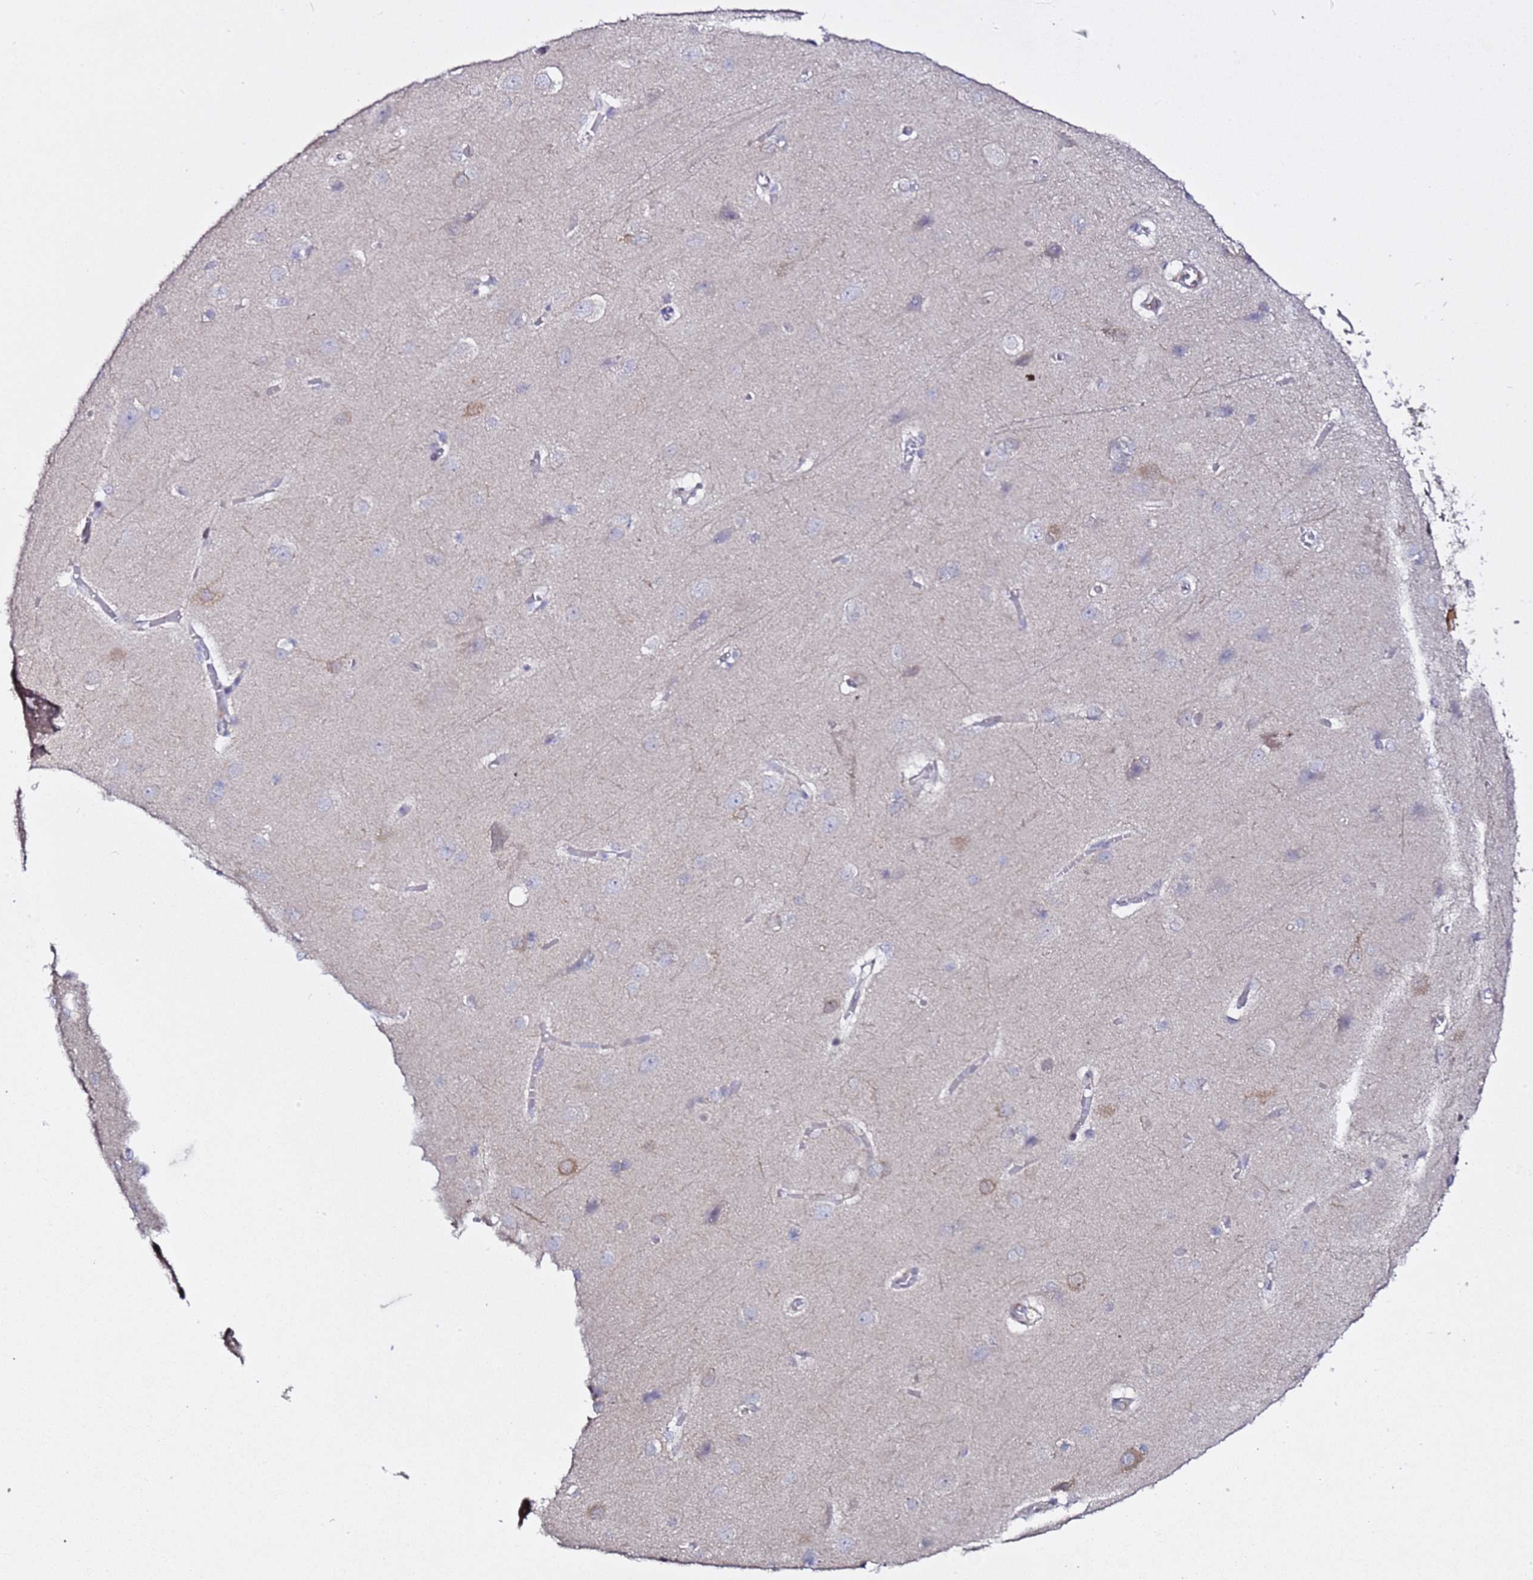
{"staining": {"intensity": "negative", "quantity": "none", "location": "none"}, "tissue": "cerebral cortex", "cell_type": "Endothelial cells", "image_type": "normal", "snomed": [{"axis": "morphology", "description": "Normal tissue, NOS"}, {"axis": "topography", "description": "Cerebral cortex"}], "caption": "This is an immunohistochemistry (IHC) image of normal cerebral cortex. There is no staining in endothelial cells.", "gene": "ALG3", "patient": {"sex": "male", "age": 37}}